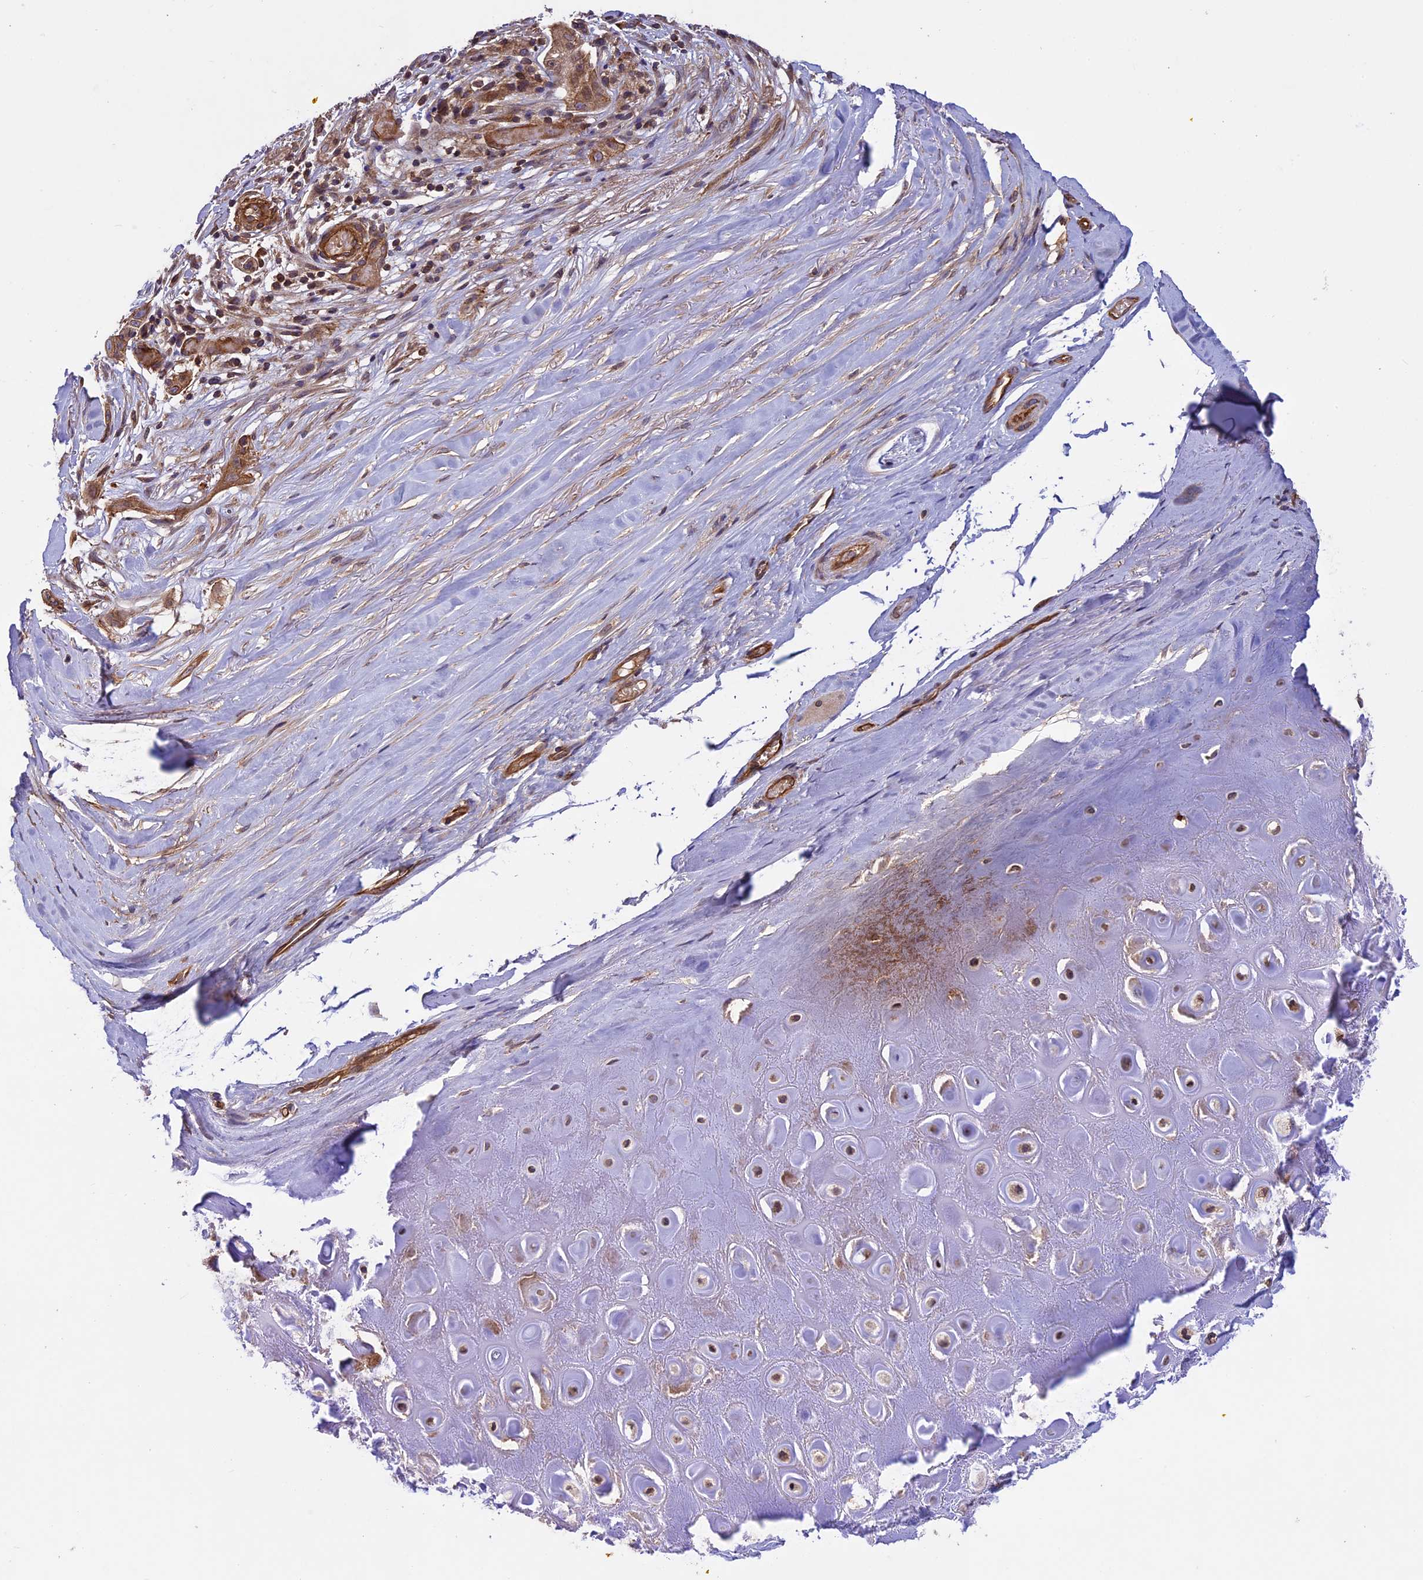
{"staining": {"intensity": "negative", "quantity": "none", "location": "none"}, "tissue": "adipose tissue", "cell_type": "Adipocytes", "image_type": "normal", "snomed": [{"axis": "morphology", "description": "Normal tissue, NOS"}, {"axis": "morphology", "description": "Basal cell carcinoma"}, {"axis": "topography", "description": "Skin"}], "caption": "Human adipose tissue stained for a protein using immunohistochemistry reveals no expression in adipocytes.", "gene": "CCDC125", "patient": {"sex": "female", "age": 89}}